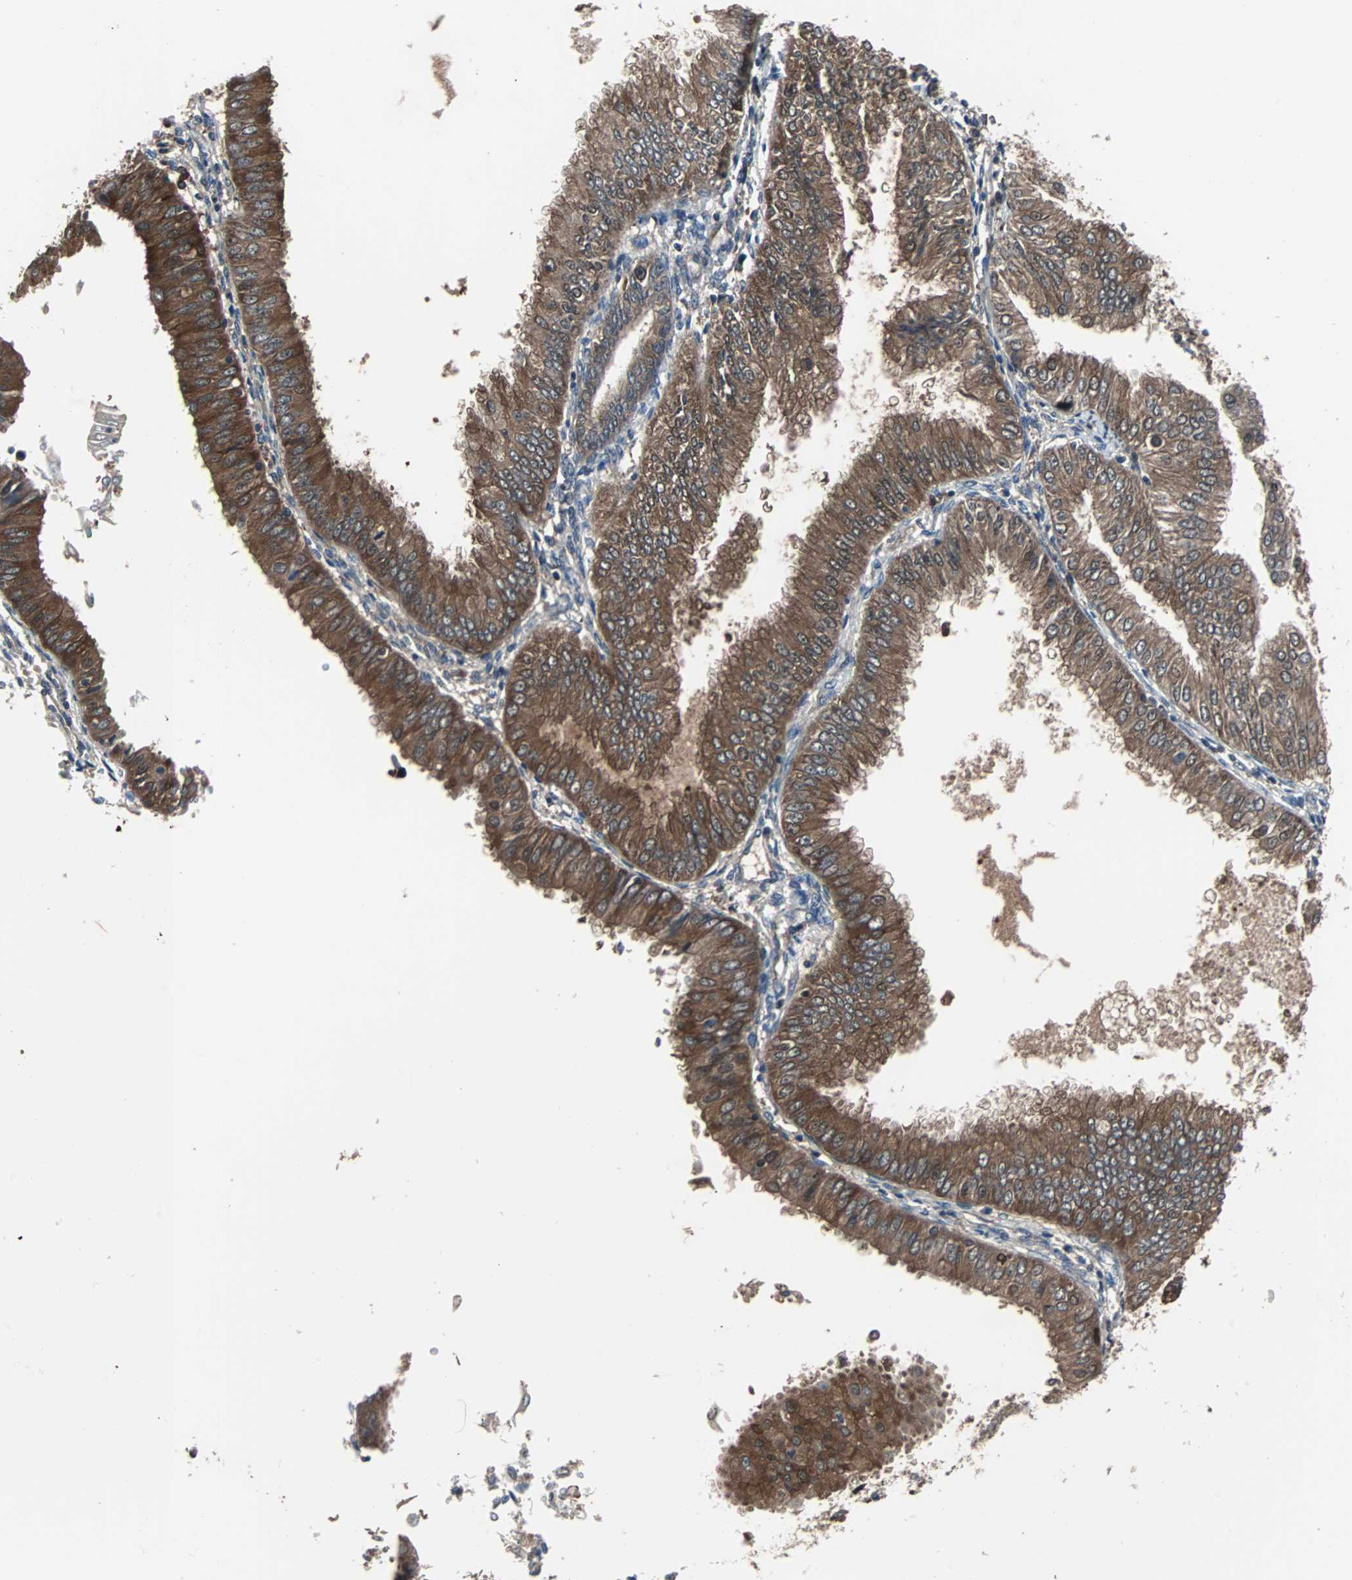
{"staining": {"intensity": "strong", "quantity": ">75%", "location": "cytoplasmic/membranous"}, "tissue": "endometrial cancer", "cell_type": "Tumor cells", "image_type": "cancer", "snomed": [{"axis": "morphology", "description": "Adenocarcinoma, NOS"}, {"axis": "topography", "description": "Endometrium"}], "caption": "This photomicrograph demonstrates endometrial adenocarcinoma stained with immunohistochemistry to label a protein in brown. The cytoplasmic/membranous of tumor cells show strong positivity for the protein. Nuclei are counter-stained blue.", "gene": "PAK1", "patient": {"sex": "female", "age": 53}}